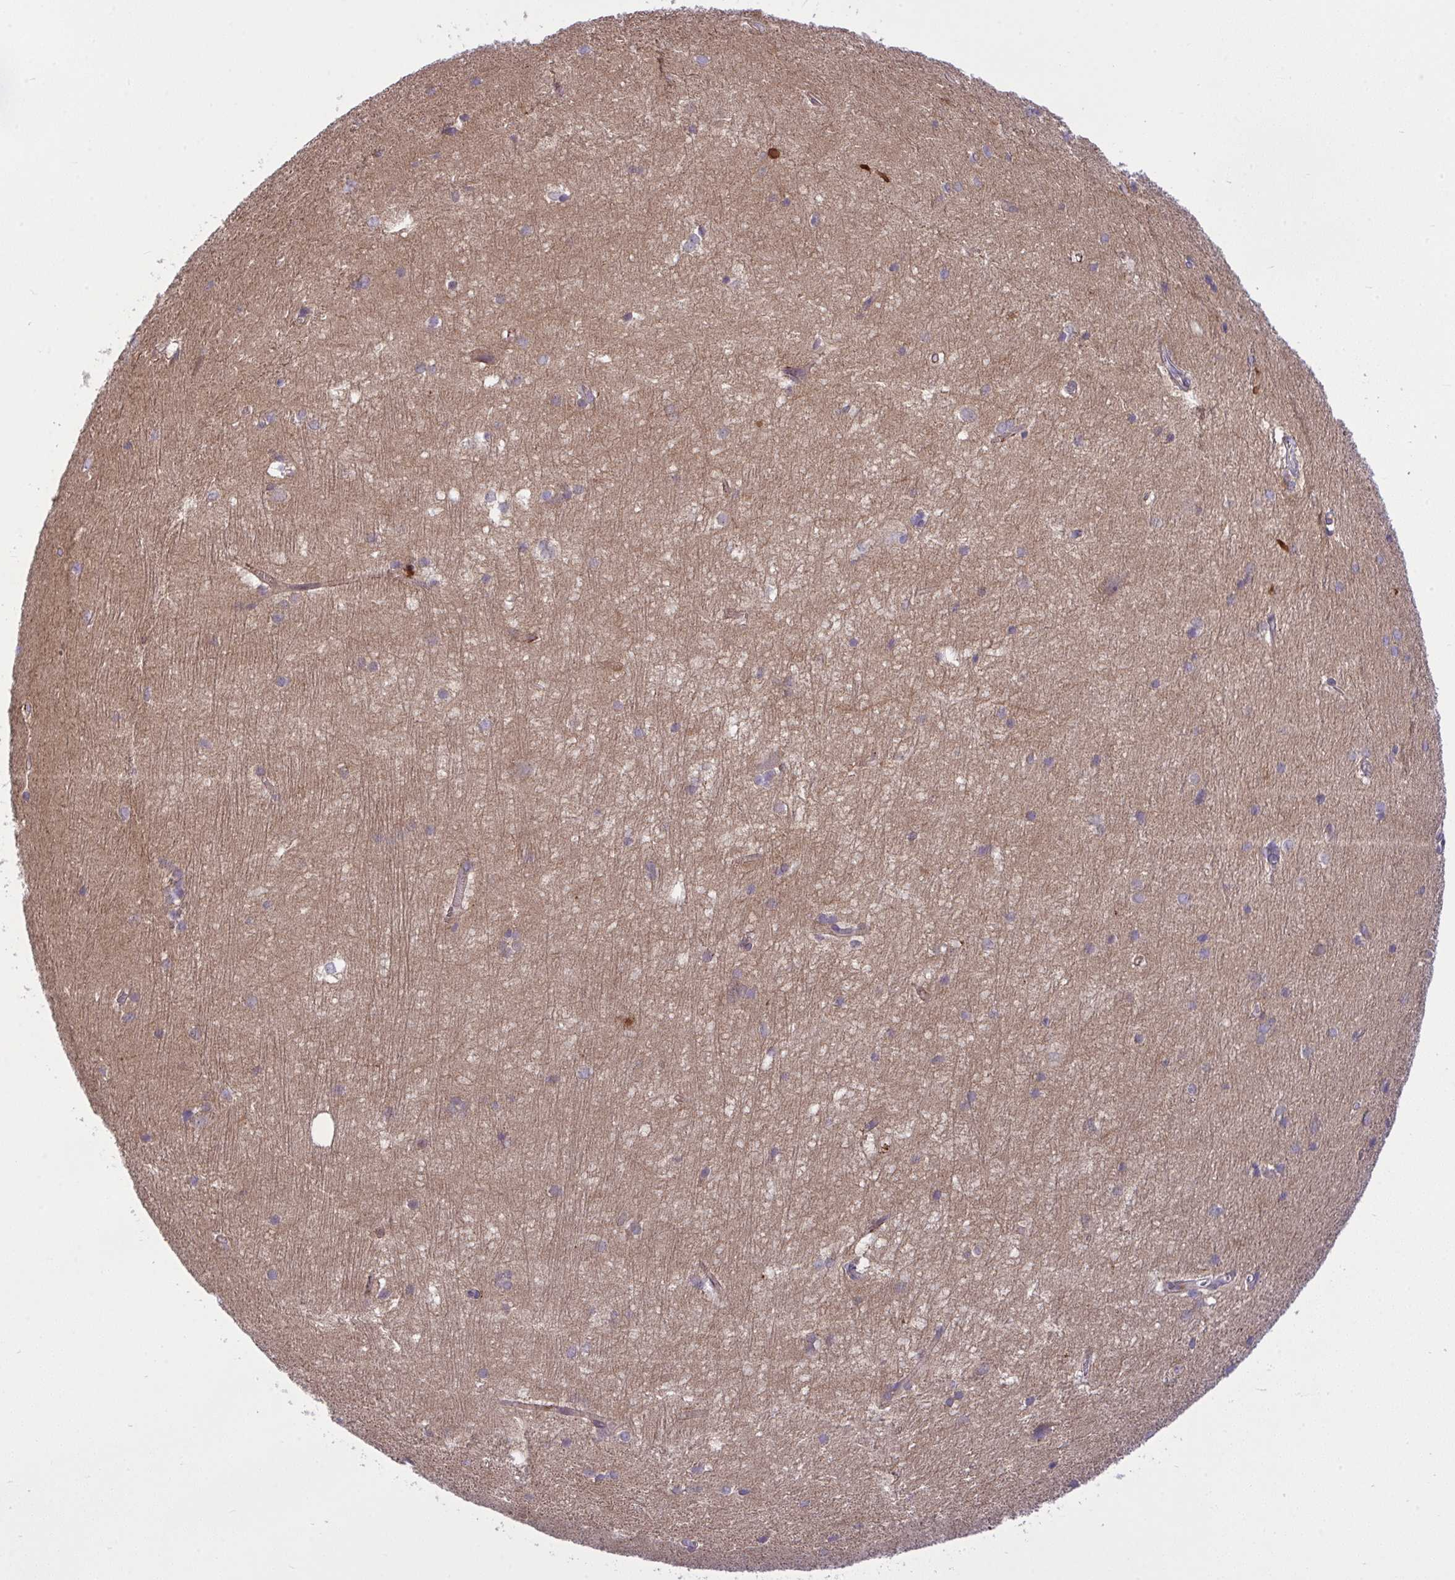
{"staining": {"intensity": "negative", "quantity": "none", "location": "none"}, "tissue": "hippocampus", "cell_type": "Glial cells", "image_type": "normal", "snomed": [{"axis": "morphology", "description": "Normal tissue, NOS"}, {"axis": "topography", "description": "Cerebral cortex"}, {"axis": "topography", "description": "Hippocampus"}], "caption": "Immunohistochemical staining of normal human hippocampus exhibits no significant staining in glial cells.", "gene": "GRB14", "patient": {"sex": "female", "age": 19}}